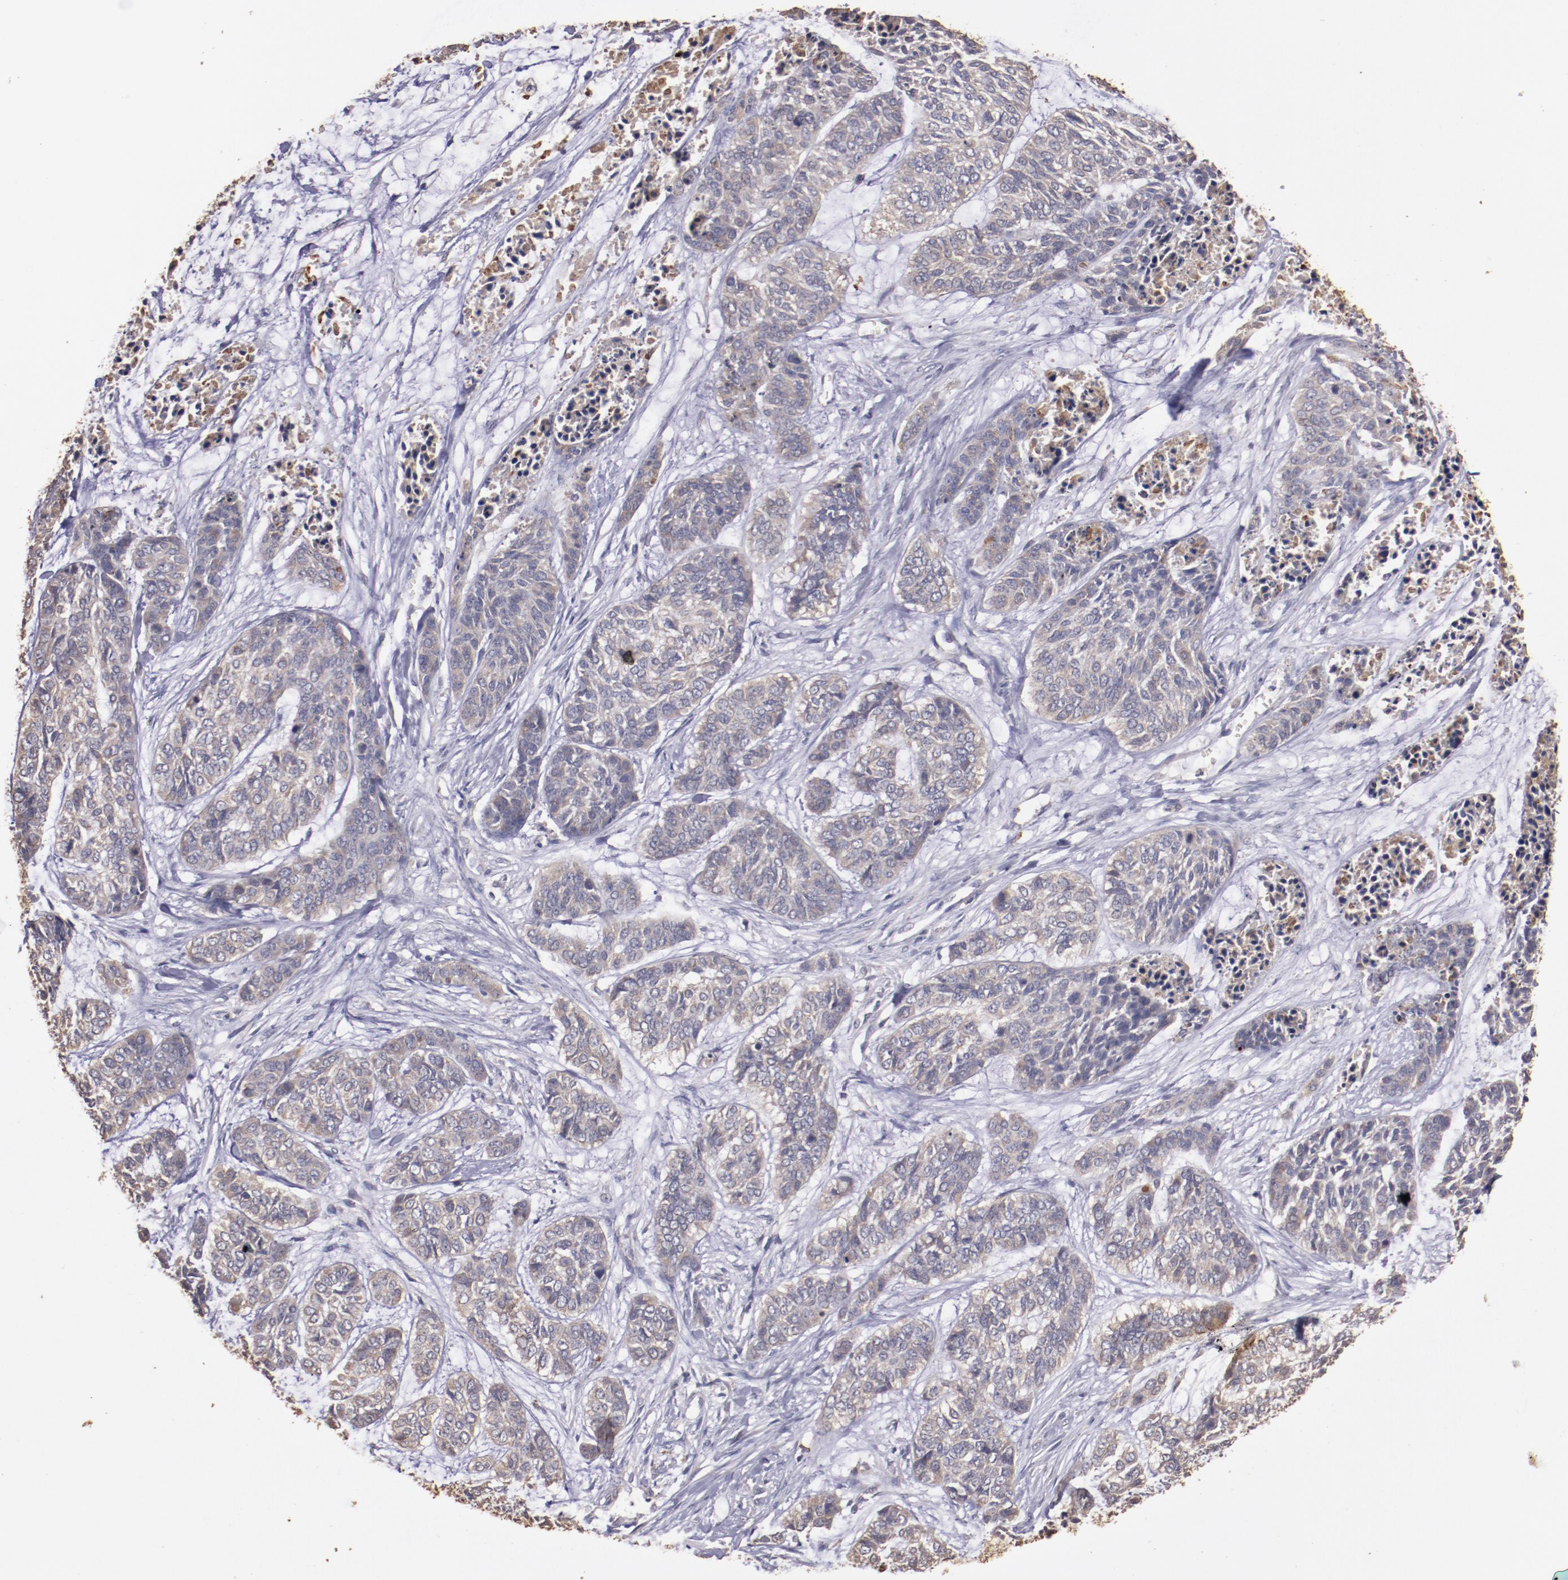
{"staining": {"intensity": "moderate", "quantity": ">75%", "location": "cytoplasmic/membranous"}, "tissue": "skin cancer", "cell_type": "Tumor cells", "image_type": "cancer", "snomed": [{"axis": "morphology", "description": "Basal cell carcinoma"}, {"axis": "topography", "description": "Skin"}], "caption": "A brown stain labels moderate cytoplasmic/membranous staining of a protein in human skin basal cell carcinoma tumor cells.", "gene": "SRRD", "patient": {"sex": "female", "age": 64}}